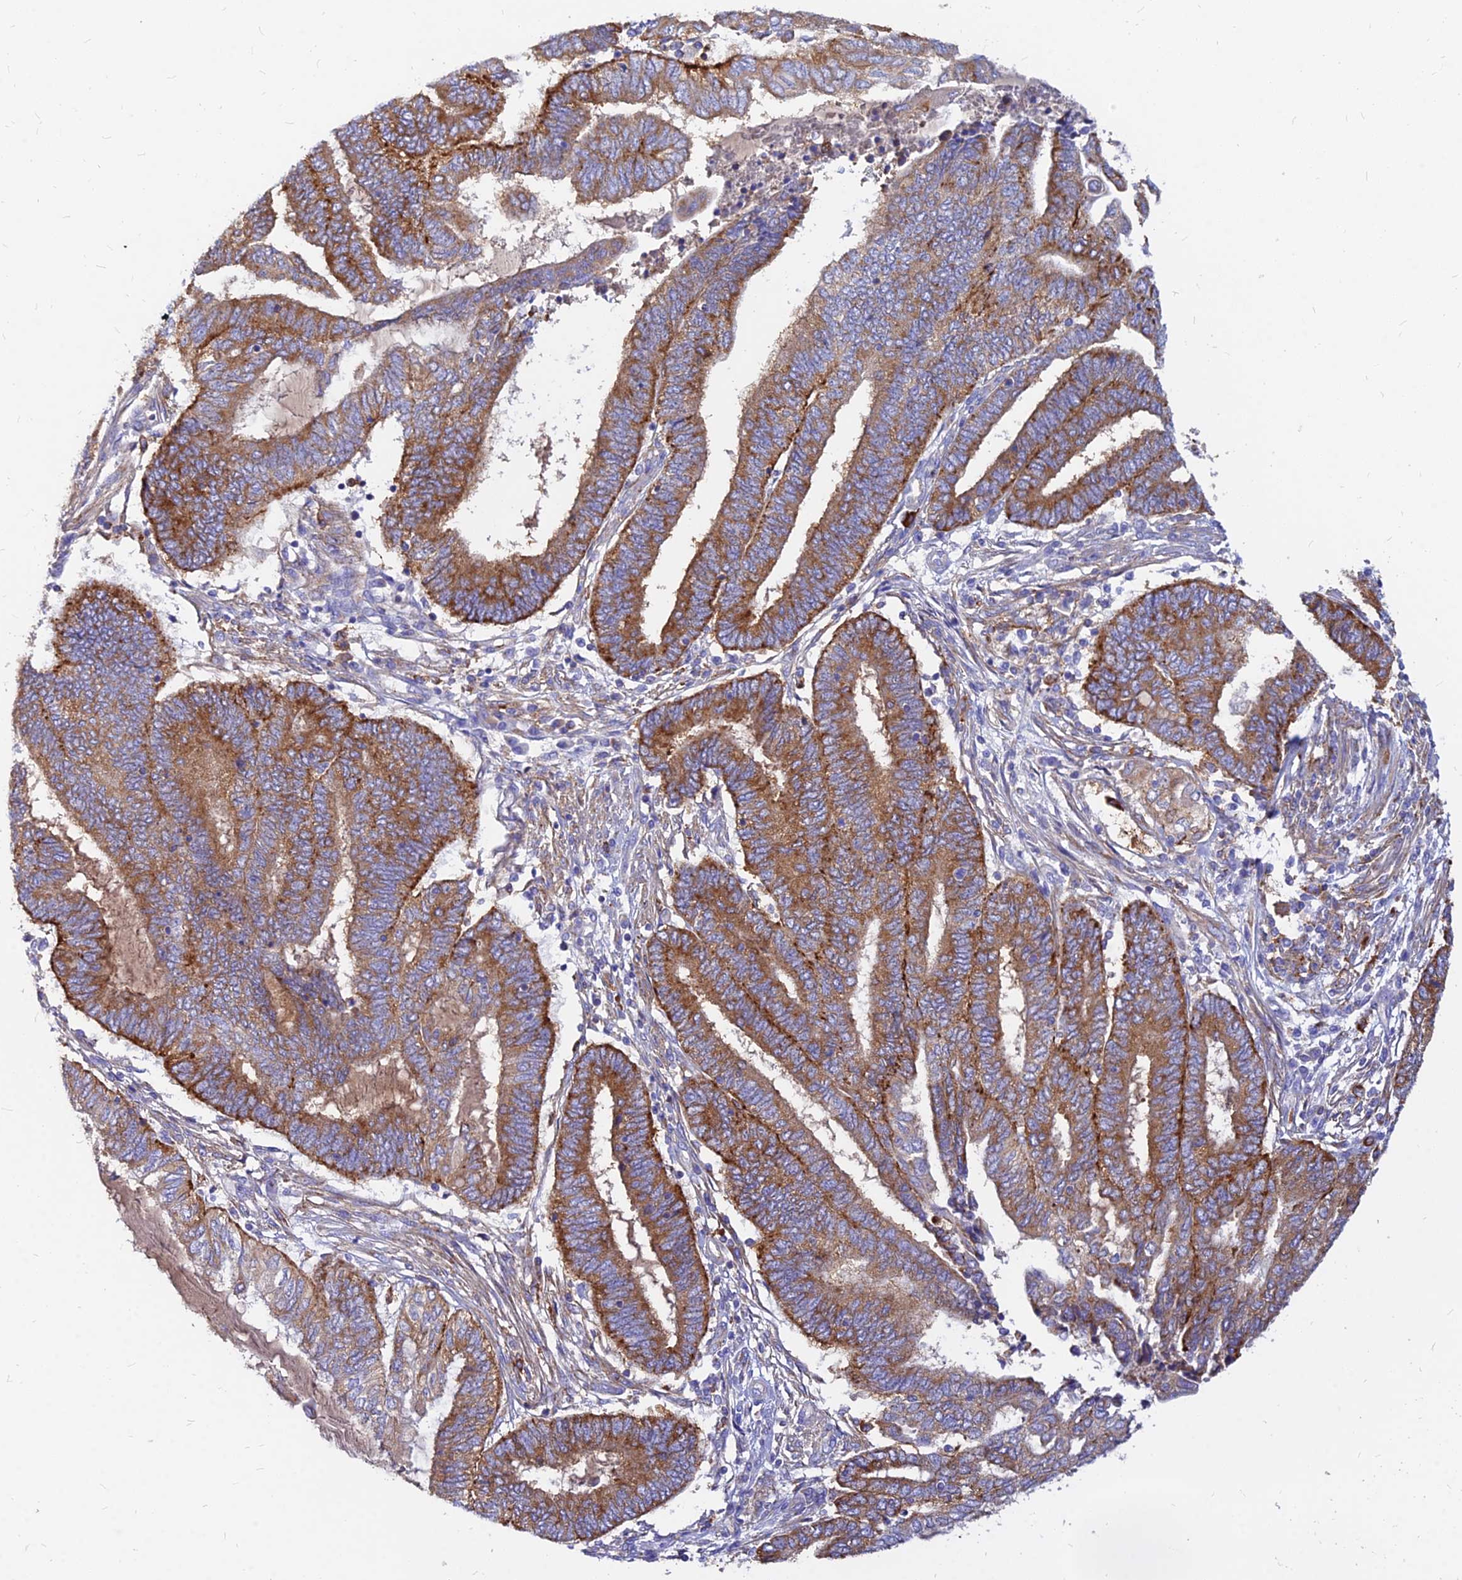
{"staining": {"intensity": "strong", "quantity": ">75%", "location": "cytoplasmic/membranous"}, "tissue": "endometrial cancer", "cell_type": "Tumor cells", "image_type": "cancer", "snomed": [{"axis": "morphology", "description": "Adenocarcinoma, NOS"}, {"axis": "topography", "description": "Uterus"}, {"axis": "topography", "description": "Endometrium"}], "caption": "Adenocarcinoma (endometrial) tissue demonstrates strong cytoplasmic/membranous expression in about >75% of tumor cells (IHC, brightfield microscopy, high magnification).", "gene": "AGTRAP", "patient": {"sex": "female", "age": 70}}